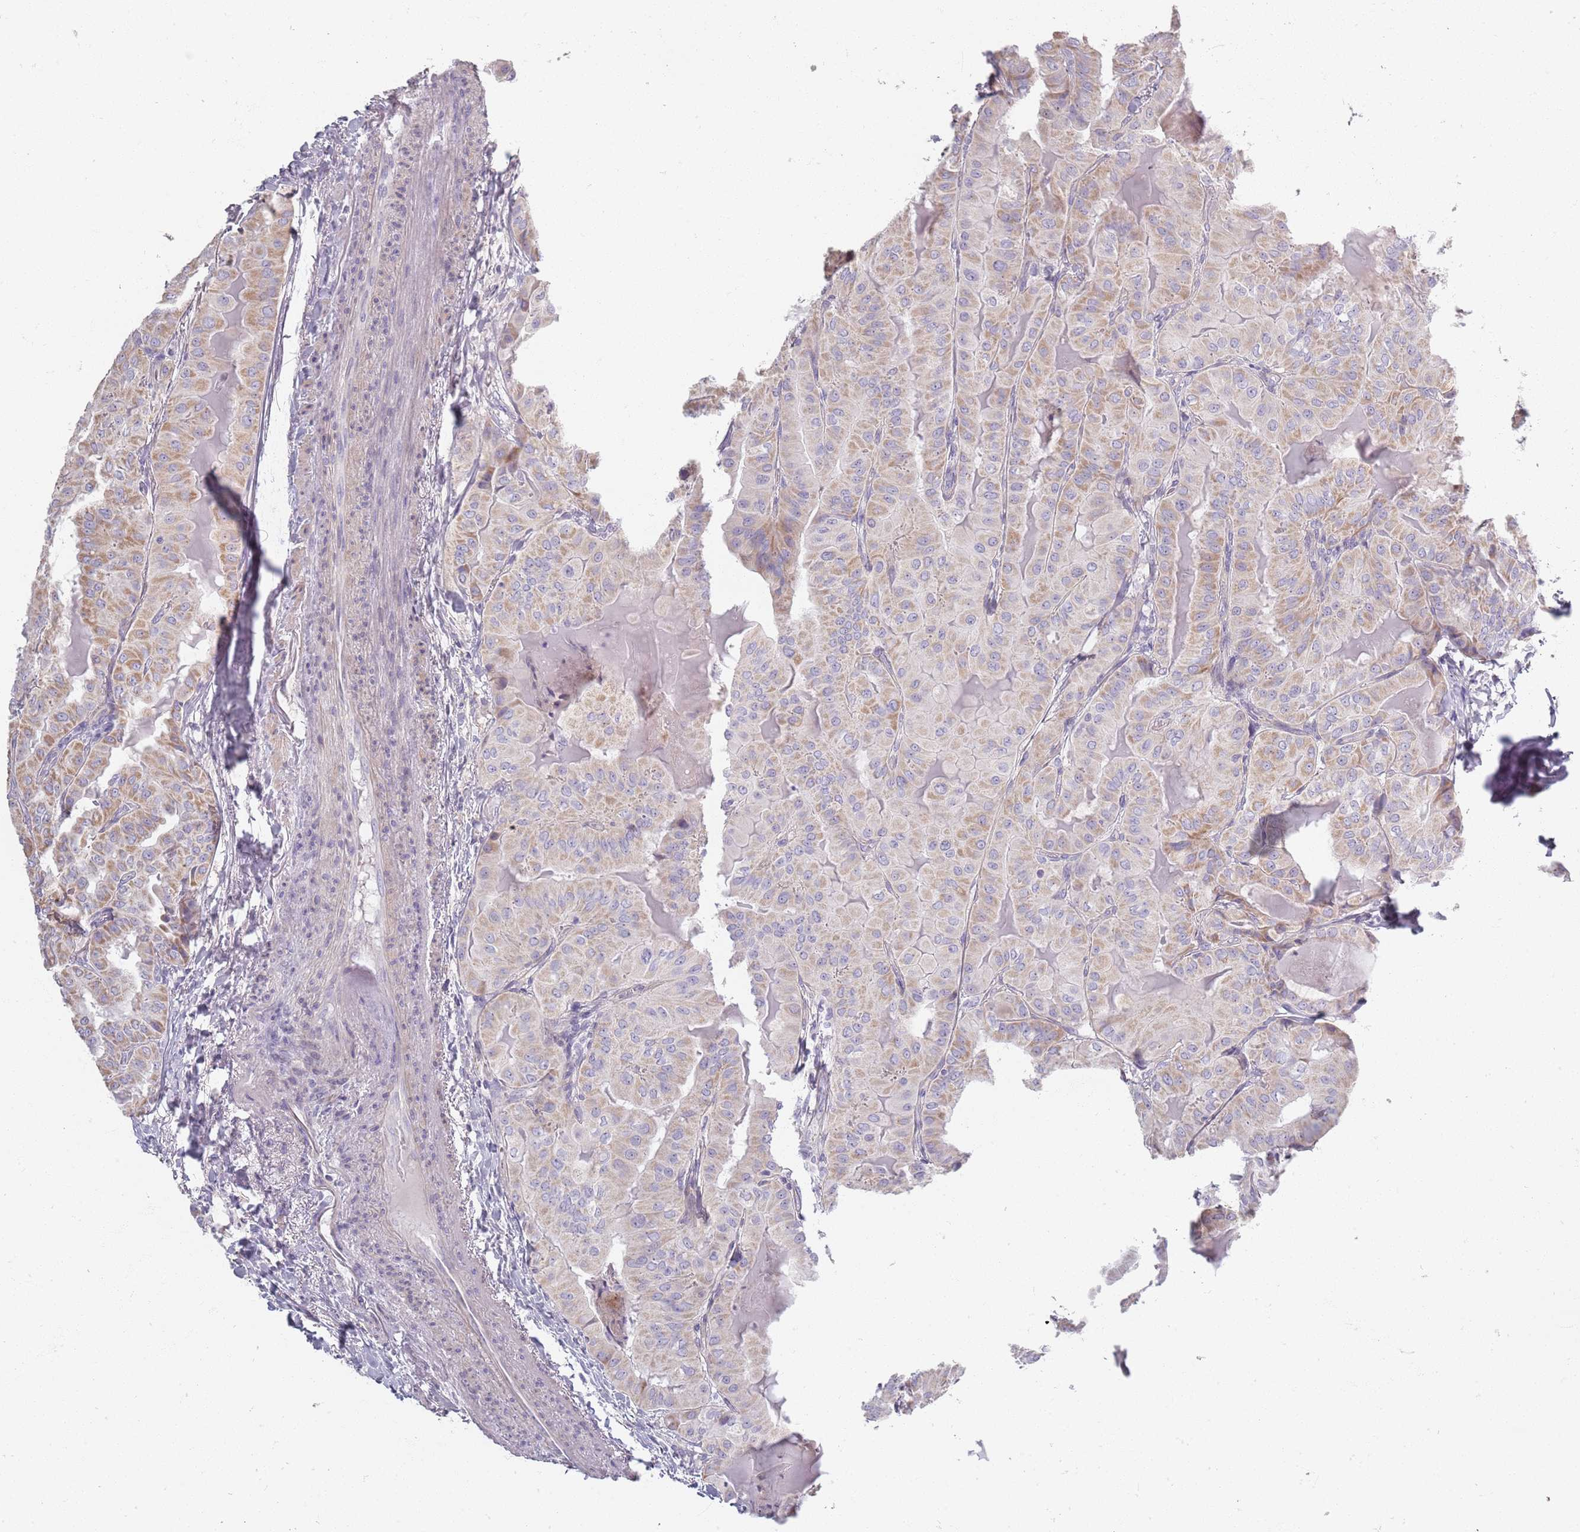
{"staining": {"intensity": "weak", "quantity": "<25%", "location": "cytoplasmic/membranous"}, "tissue": "thyroid cancer", "cell_type": "Tumor cells", "image_type": "cancer", "snomed": [{"axis": "morphology", "description": "Papillary adenocarcinoma, NOS"}, {"axis": "topography", "description": "Thyroid gland"}], "caption": "Immunohistochemical staining of thyroid cancer (papillary adenocarcinoma) exhibits no significant staining in tumor cells.", "gene": "SYNGR3", "patient": {"sex": "female", "age": 68}}